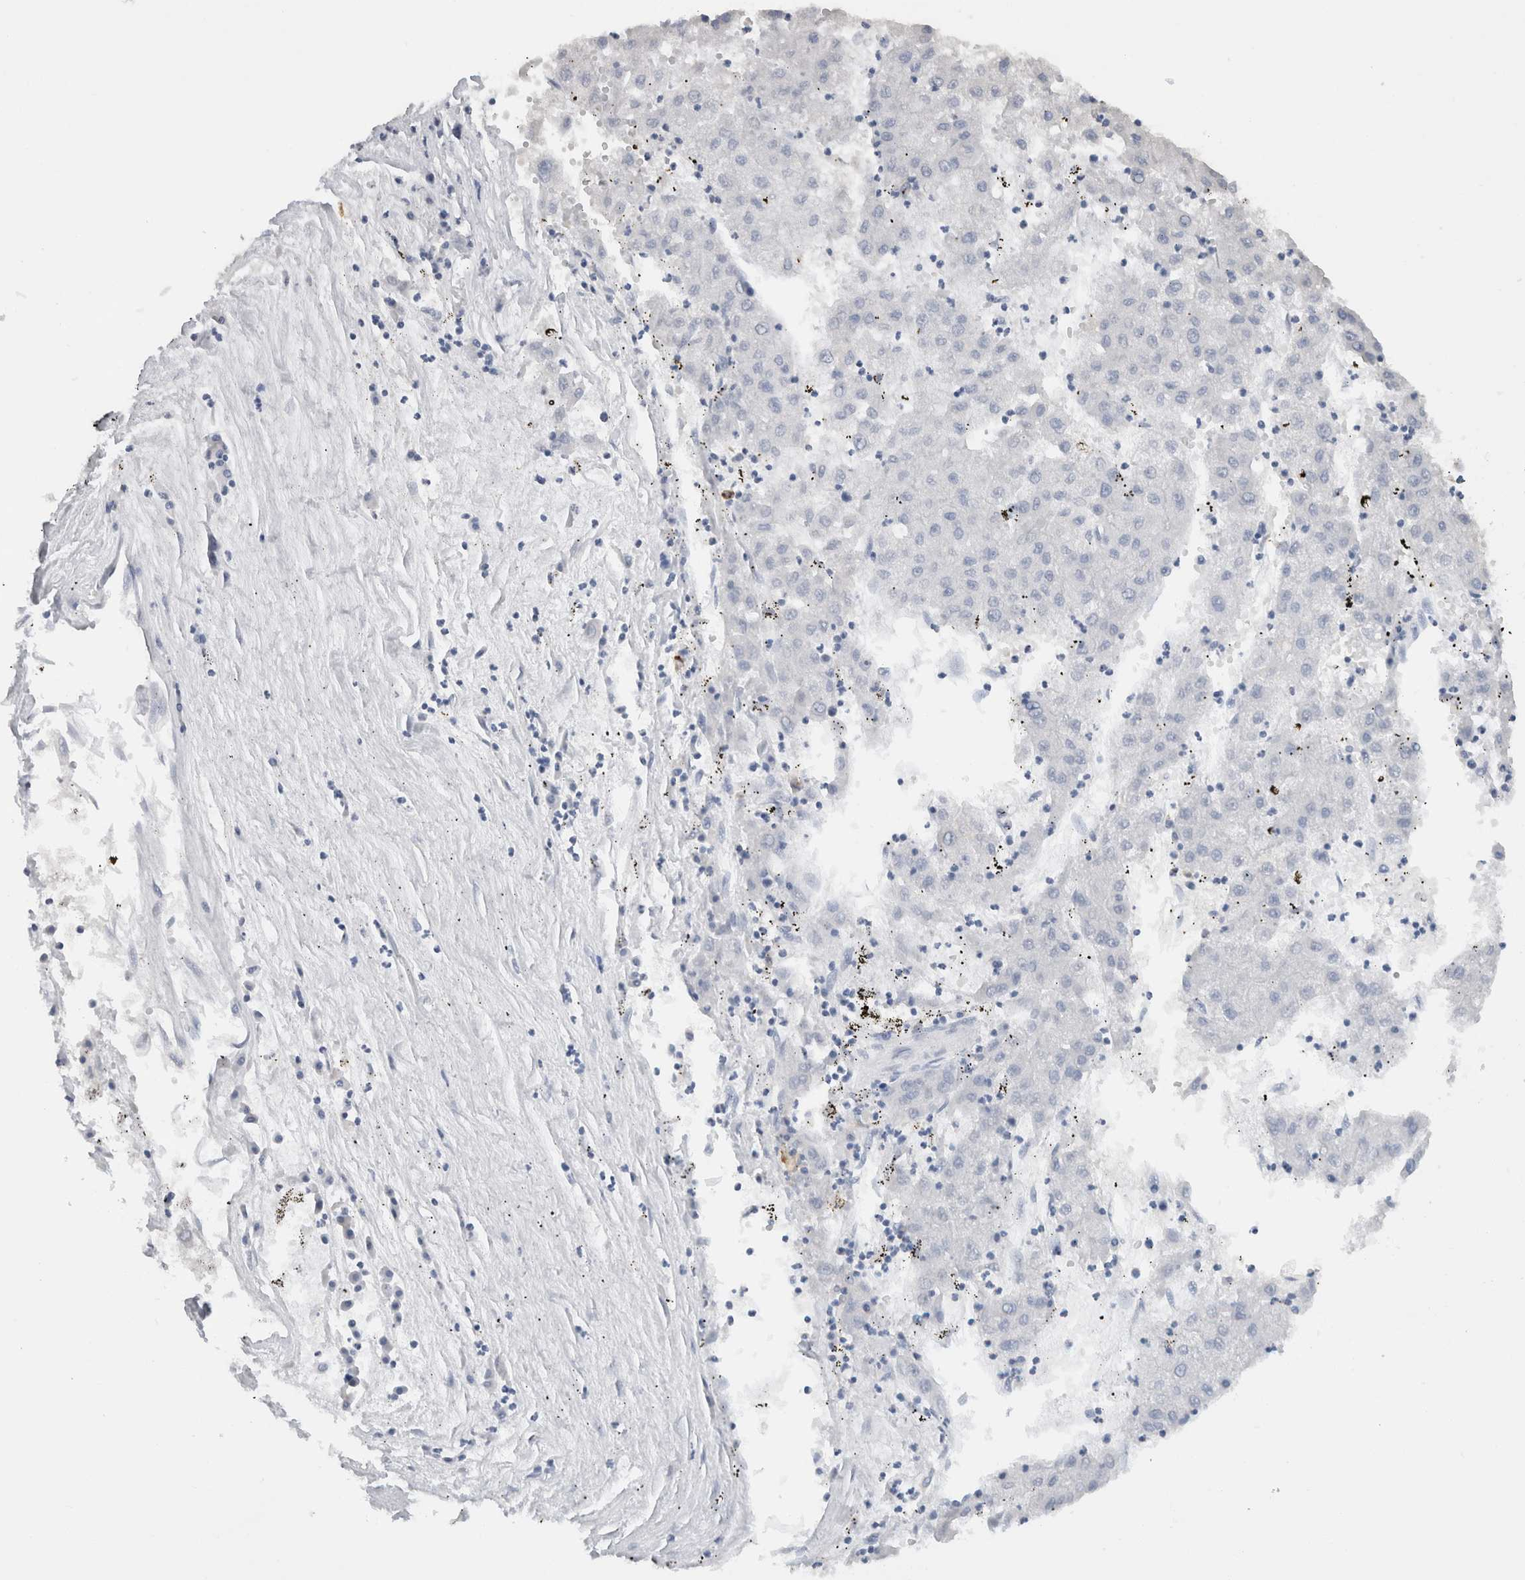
{"staining": {"intensity": "negative", "quantity": "none", "location": "none"}, "tissue": "liver cancer", "cell_type": "Tumor cells", "image_type": "cancer", "snomed": [{"axis": "morphology", "description": "Carcinoma, Hepatocellular, NOS"}, {"axis": "topography", "description": "Liver"}], "caption": "Protein analysis of hepatocellular carcinoma (liver) exhibits no significant positivity in tumor cells.", "gene": "LAMP3", "patient": {"sex": "male", "age": 72}}